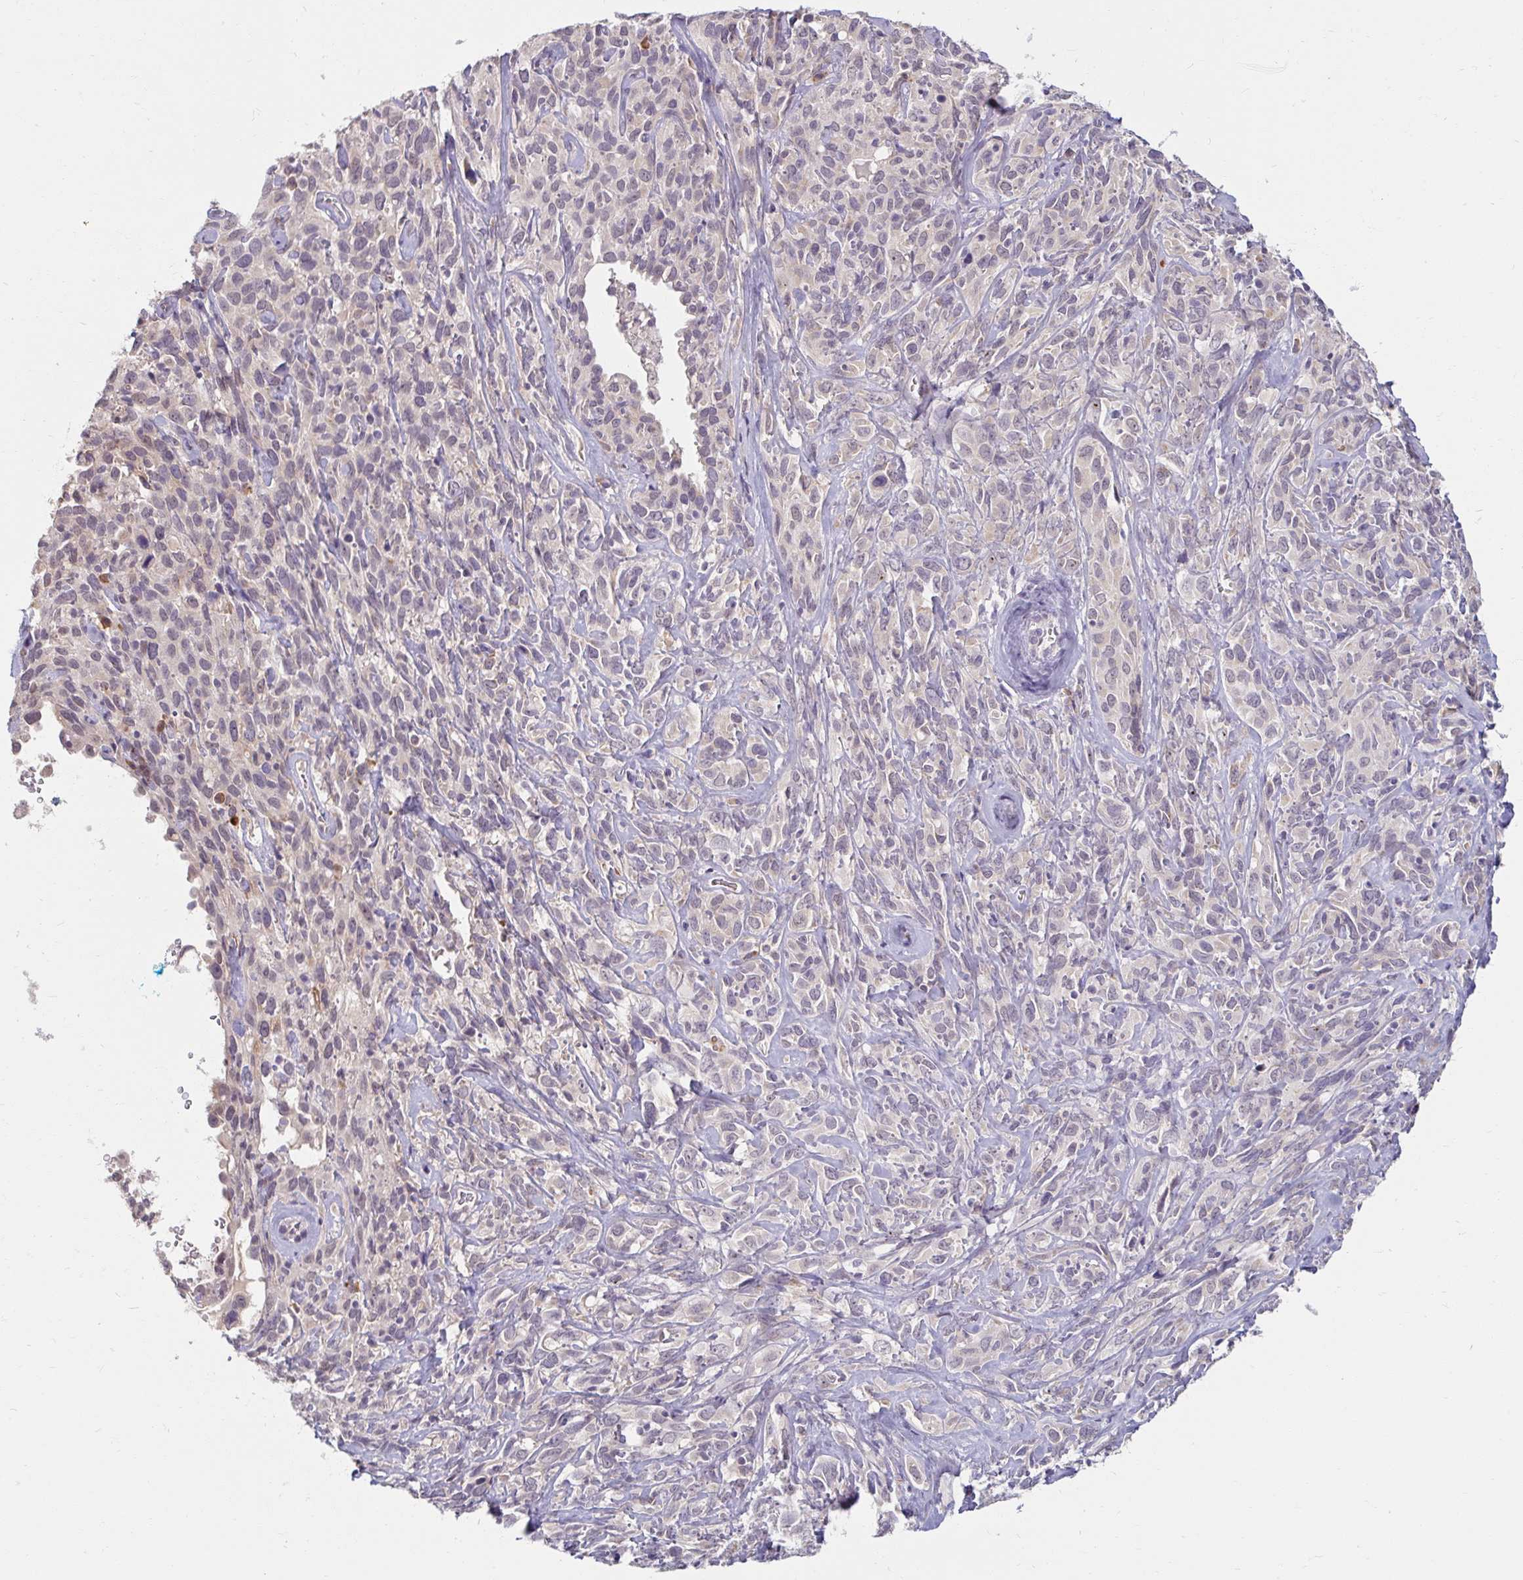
{"staining": {"intensity": "weak", "quantity": "<25%", "location": "nuclear"}, "tissue": "cervical cancer", "cell_type": "Tumor cells", "image_type": "cancer", "snomed": [{"axis": "morphology", "description": "Normal tissue, NOS"}, {"axis": "morphology", "description": "Squamous cell carcinoma, NOS"}, {"axis": "topography", "description": "Cervix"}], "caption": "Tumor cells show no significant staining in cervical cancer (squamous cell carcinoma). (DAB (3,3'-diaminobenzidine) IHC, high magnification).", "gene": "DDN", "patient": {"sex": "female", "age": 51}}